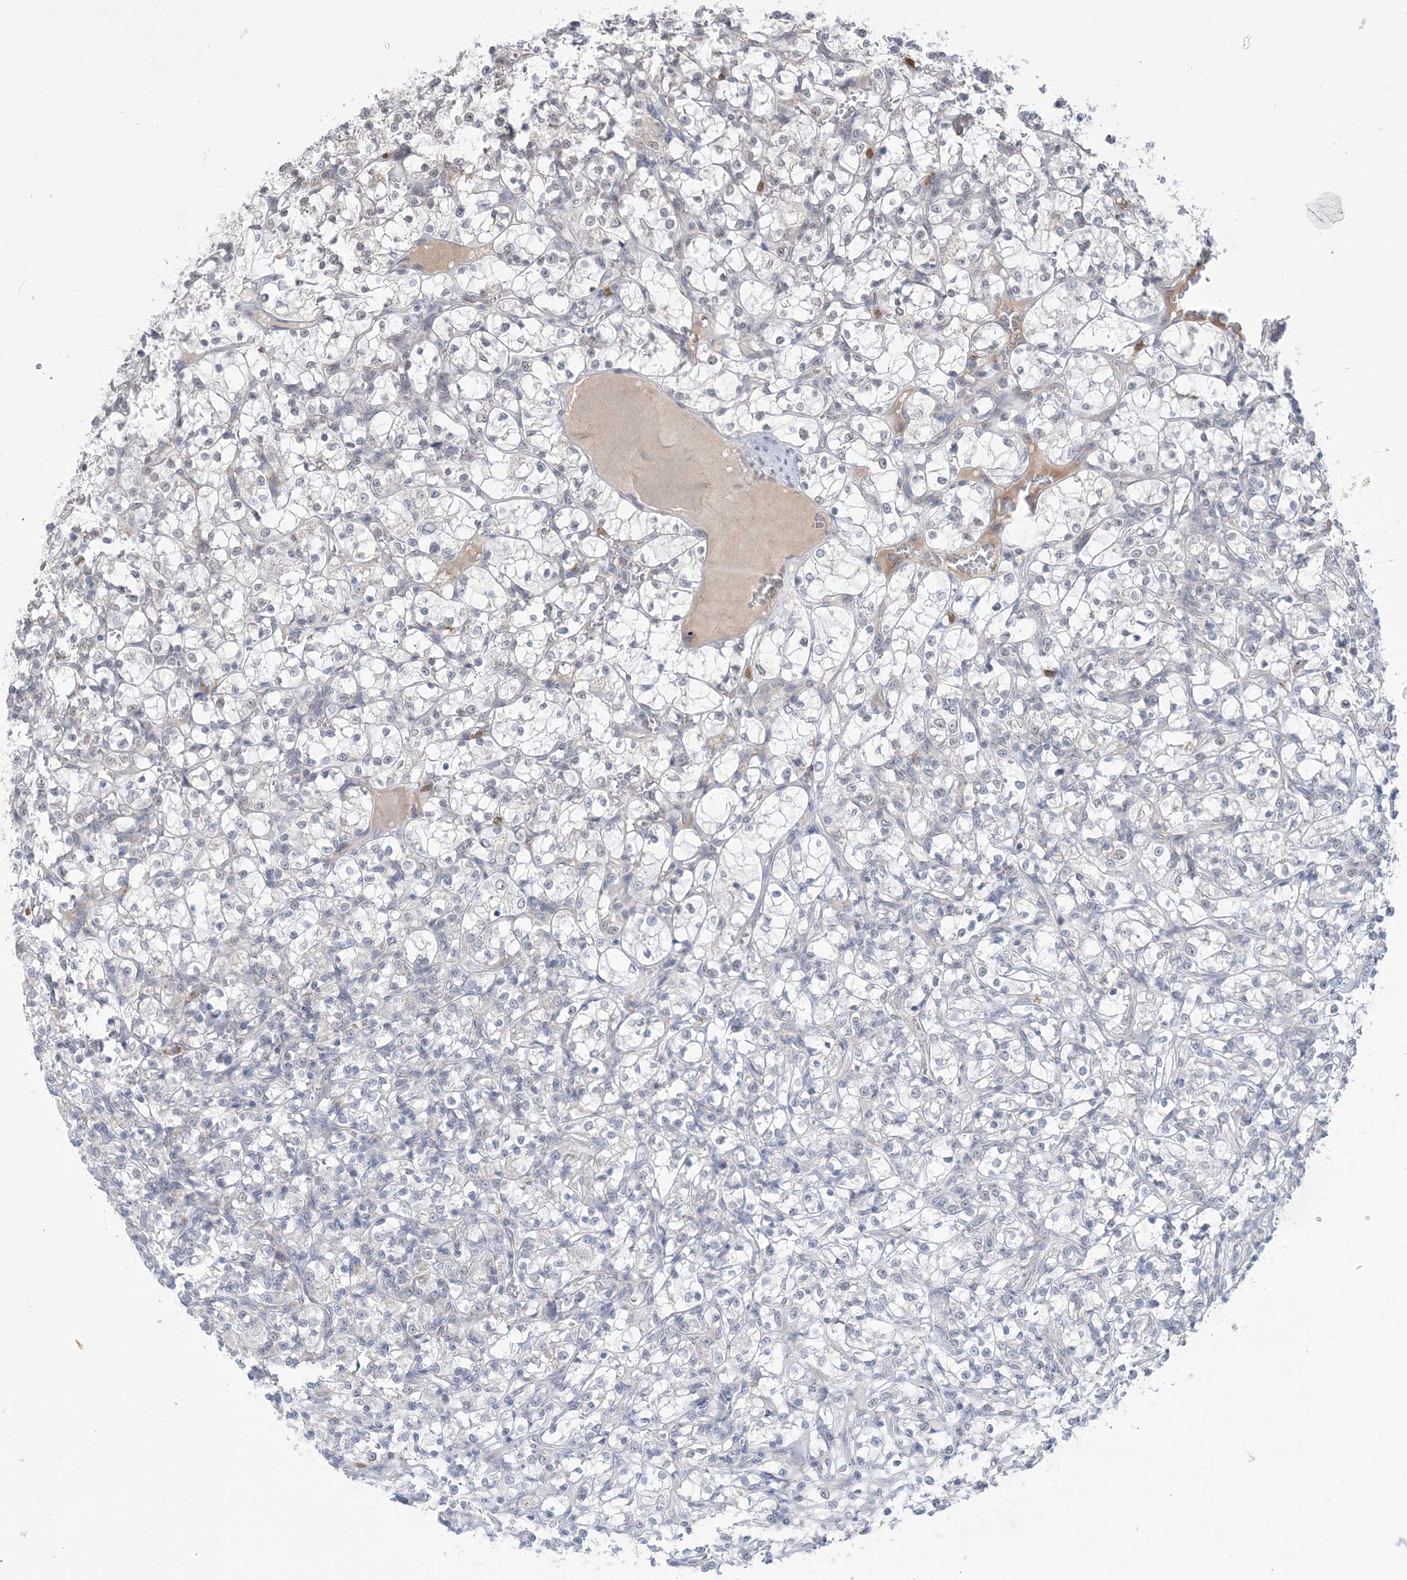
{"staining": {"intensity": "negative", "quantity": "none", "location": "none"}, "tissue": "renal cancer", "cell_type": "Tumor cells", "image_type": "cancer", "snomed": [{"axis": "morphology", "description": "Adenocarcinoma, NOS"}, {"axis": "topography", "description": "Kidney"}], "caption": "Tumor cells are negative for protein expression in human renal cancer.", "gene": "TRMT10C", "patient": {"sex": "female", "age": 69}}